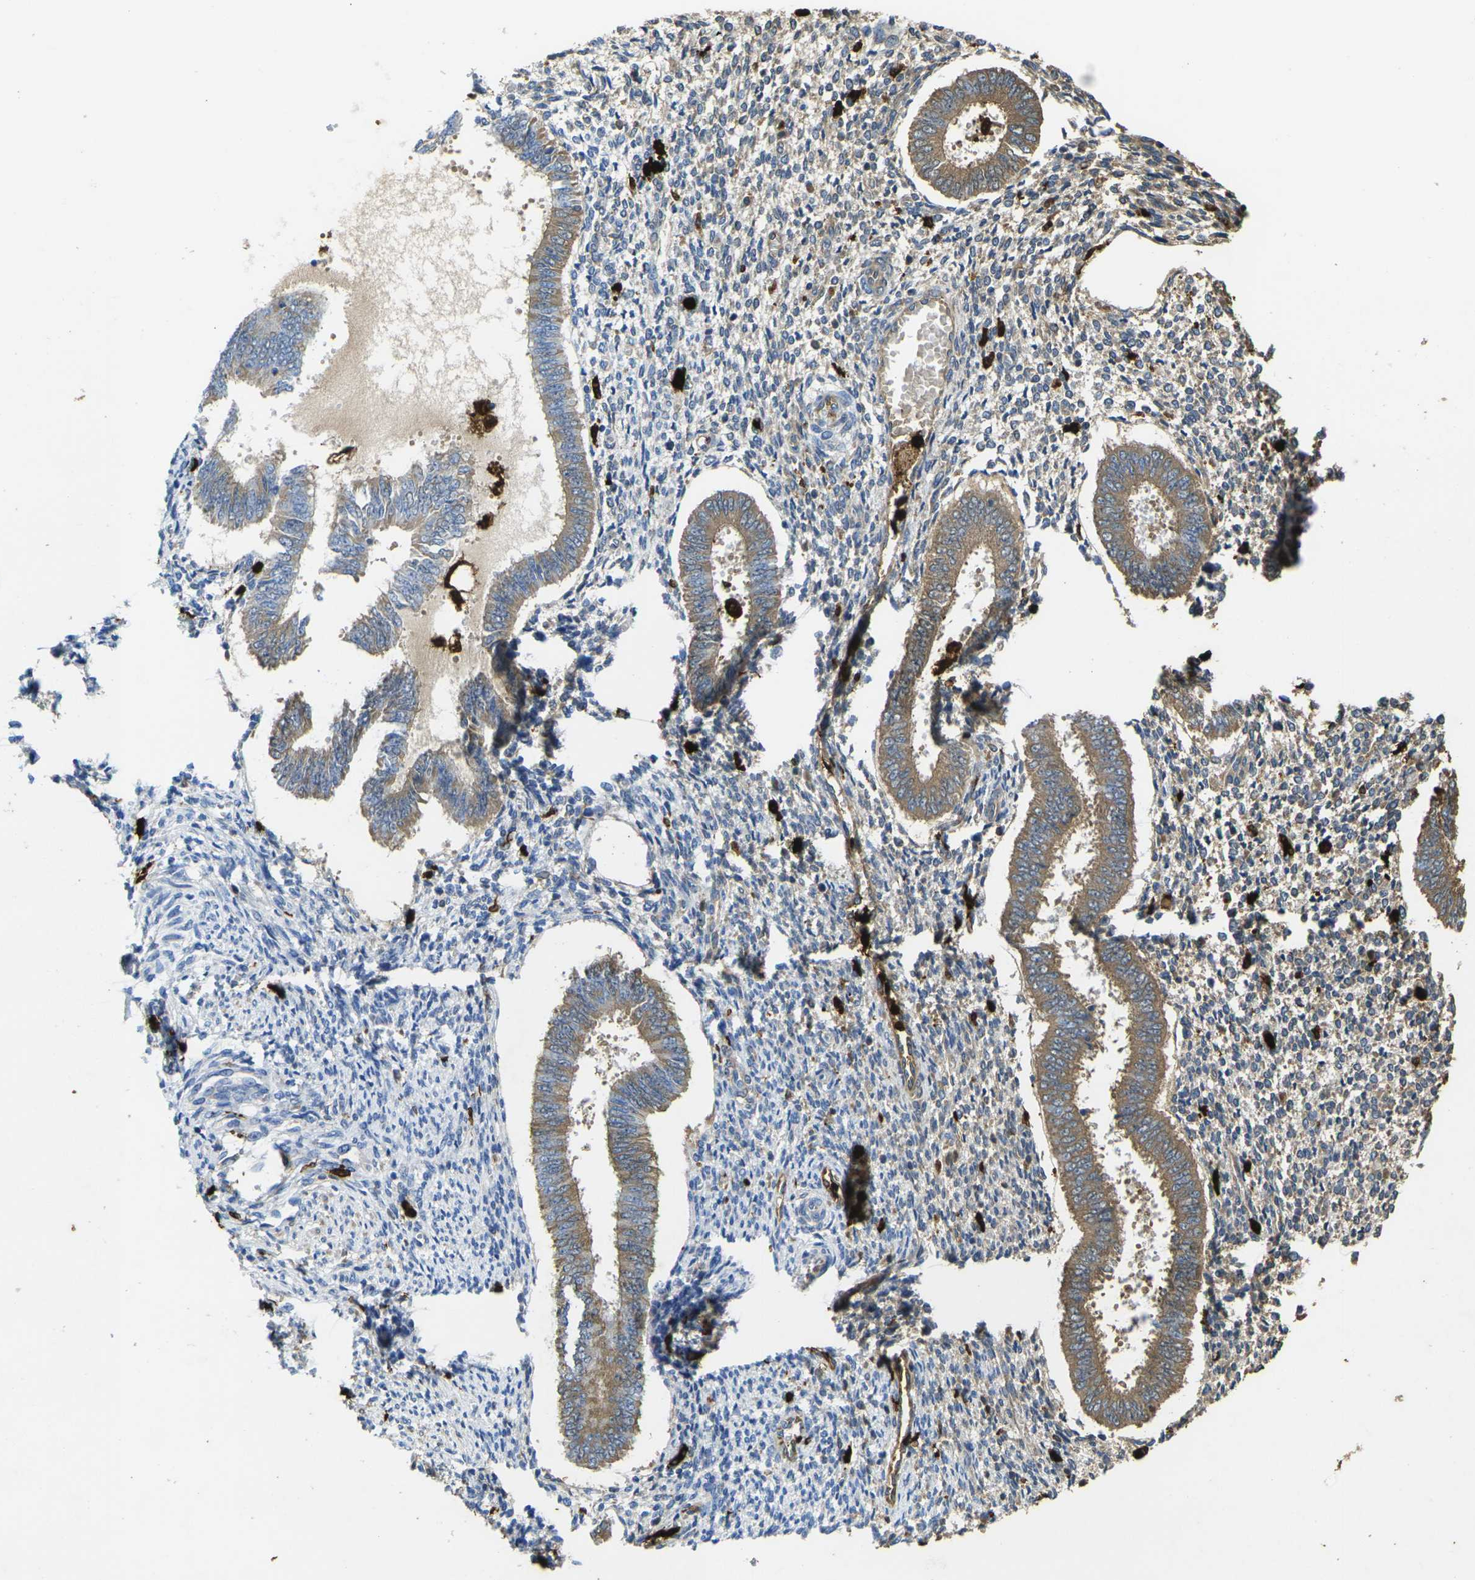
{"staining": {"intensity": "moderate", "quantity": "<25%", "location": "cytoplasmic/membranous"}, "tissue": "endometrium", "cell_type": "Cells in endometrial stroma", "image_type": "normal", "snomed": [{"axis": "morphology", "description": "Normal tissue, NOS"}, {"axis": "topography", "description": "Endometrium"}], "caption": "Endometrium stained with immunohistochemistry (IHC) reveals moderate cytoplasmic/membranous positivity in about <25% of cells in endometrial stroma.", "gene": "S100A9", "patient": {"sex": "female", "age": 35}}